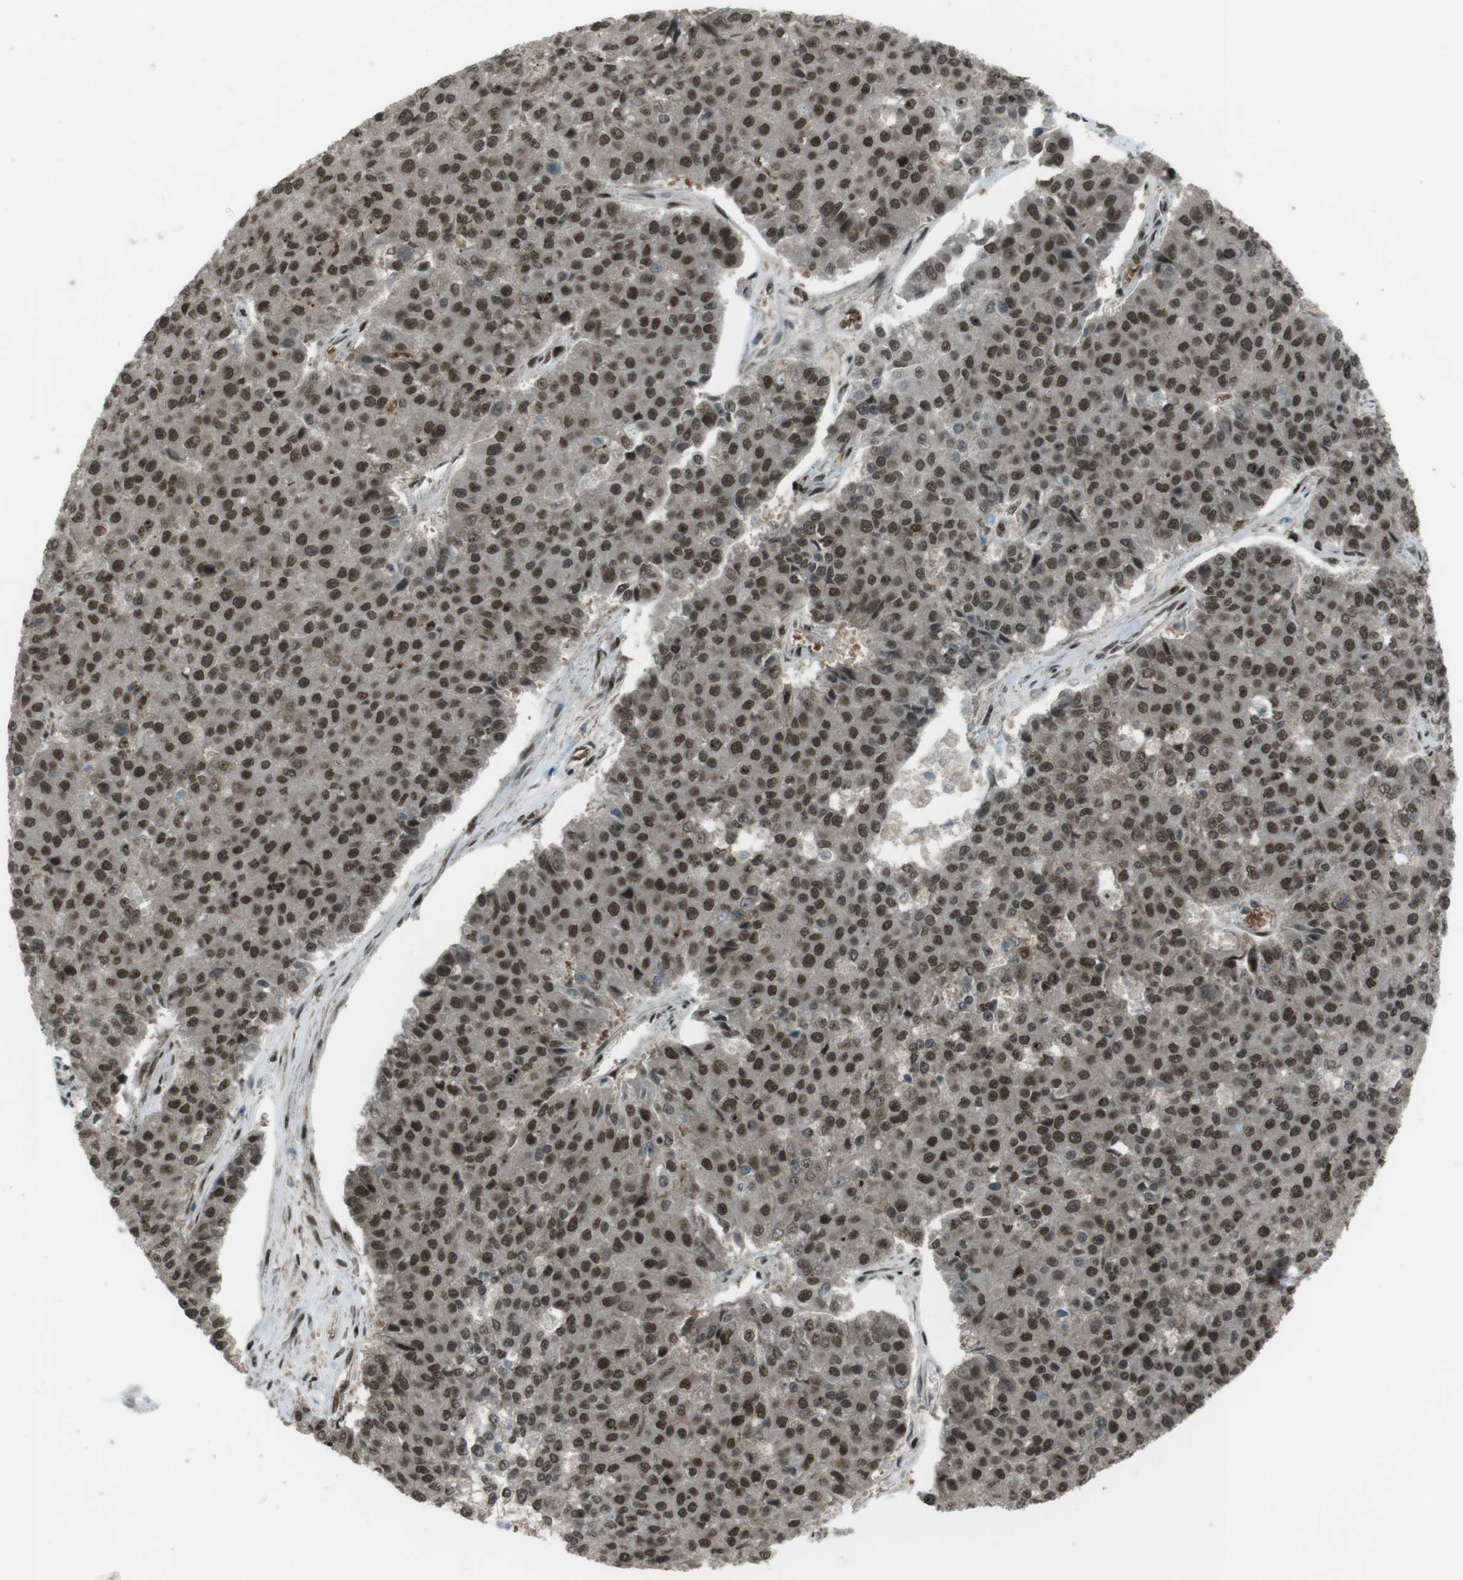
{"staining": {"intensity": "strong", "quantity": ">75%", "location": "cytoplasmic/membranous,nuclear"}, "tissue": "pancreatic cancer", "cell_type": "Tumor cells", "image_type": "cancer", "snomed": [{"axis": "morphology", "description": "Adenocarcinoma, NOS"}, {"axis": "topography", "description": "Pancreas"}], "caption": "Strong cytoplasmic/membranous and nuclear positivity for a protein is seen in approximately >75% of tumor cells of pancreatic adenocarcinoma using IHC.", "gene": "SLITRK5", "patient": {"sex": "male", "age": 50}}